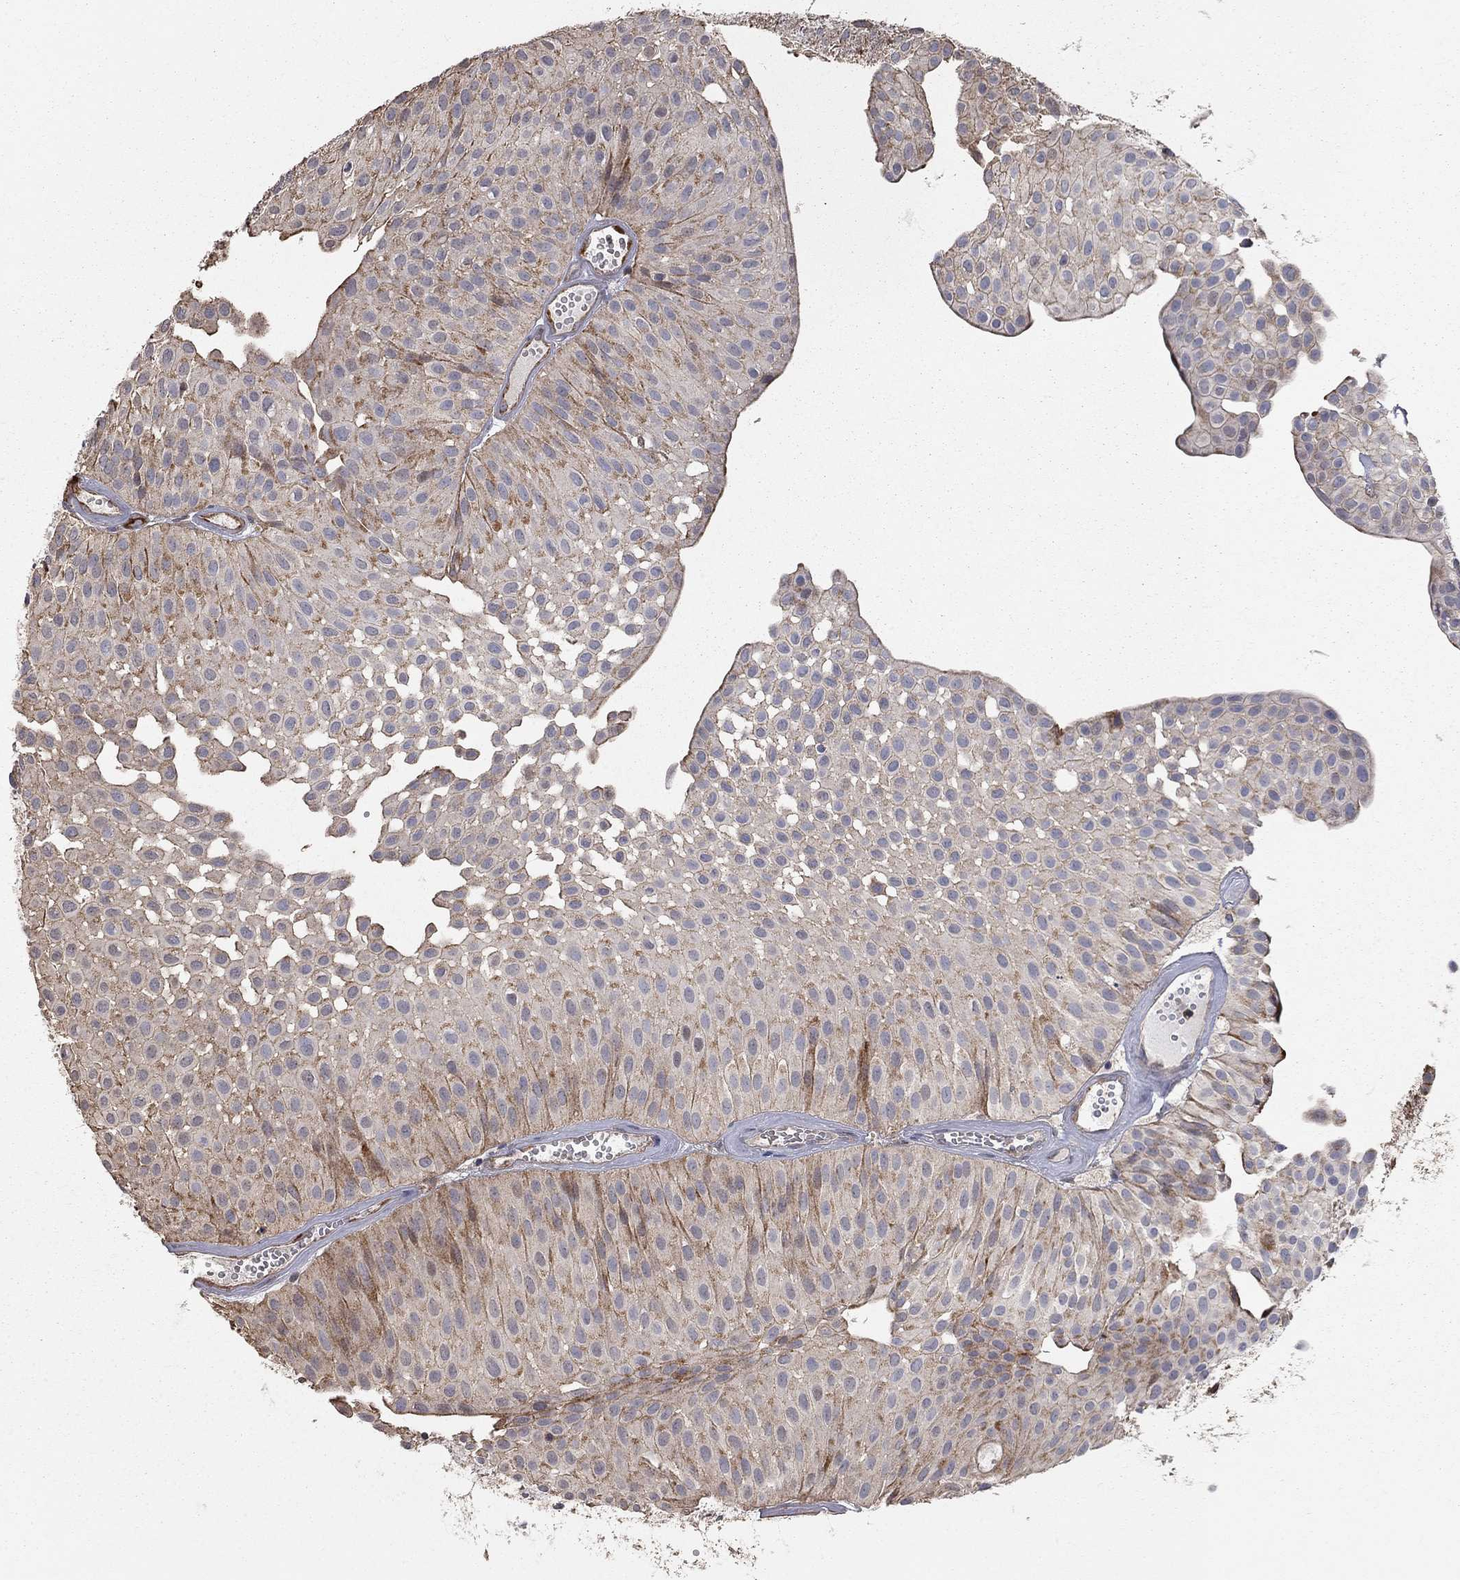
{"staining": {"intensity": "moderate", "quantity": ">75%", "location": "cytoplasmic/membranous"}, "tissue": "urothelial cancer", "cell_type": "Tumor cells", "image_type": "cancer", "snomed": [{"axis": "morphology", "description": "Urothelial carcinoma, Low grade"}, {"axis": "topography", "description": "Urinary bladder"}], "caption": "Immunohistochemical staining of human low-grade urothelial carcinoma displays medium levels of moderate cytoplasmic/membranous protein staining in about >75% of tumor cells.", "gene": "KANSL1L", "patient": {"sex": "male", "age": 64}}